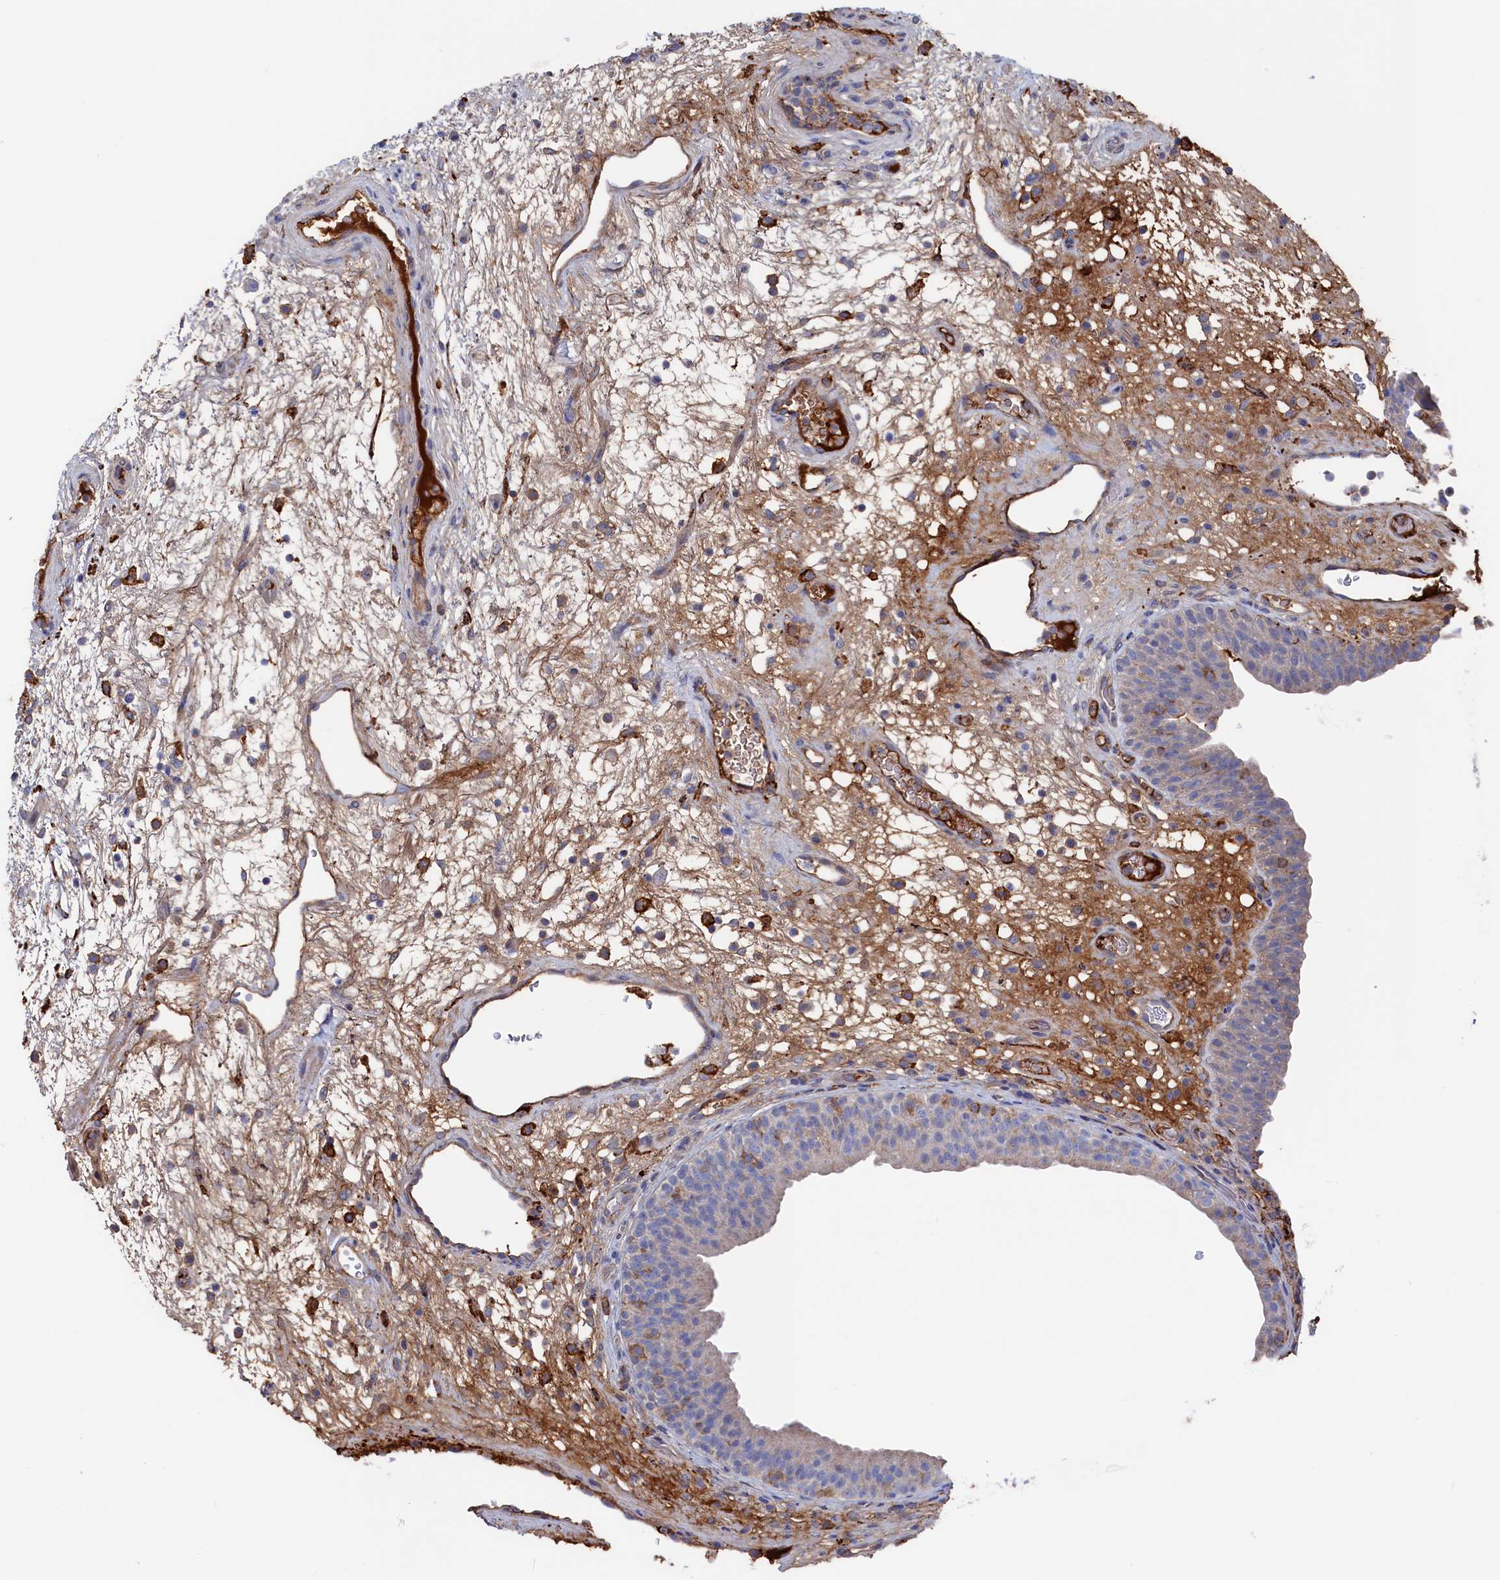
{"staining": {"intensity": "moderate", "quantity": "<25%", "location": "cytoplasmic/membranous"}, "tissue": "urinary bladder", "cell_type": "Urothelial cells", "image_type": "normal", "snomed": [{"axis": "morphology", "description": "Normal tissue, NOS"}, {"axis": "topography", "description": "Urinary bladder"}], "caption": "The histopathology image exhibits staining of unremarkable urinary bladder, revealing moderate cytoplasmic/membranous protein expression (brown color) within urothelial cells.", "gene": "C12orf73", "patient": {"sex": "male", "age": 71}}